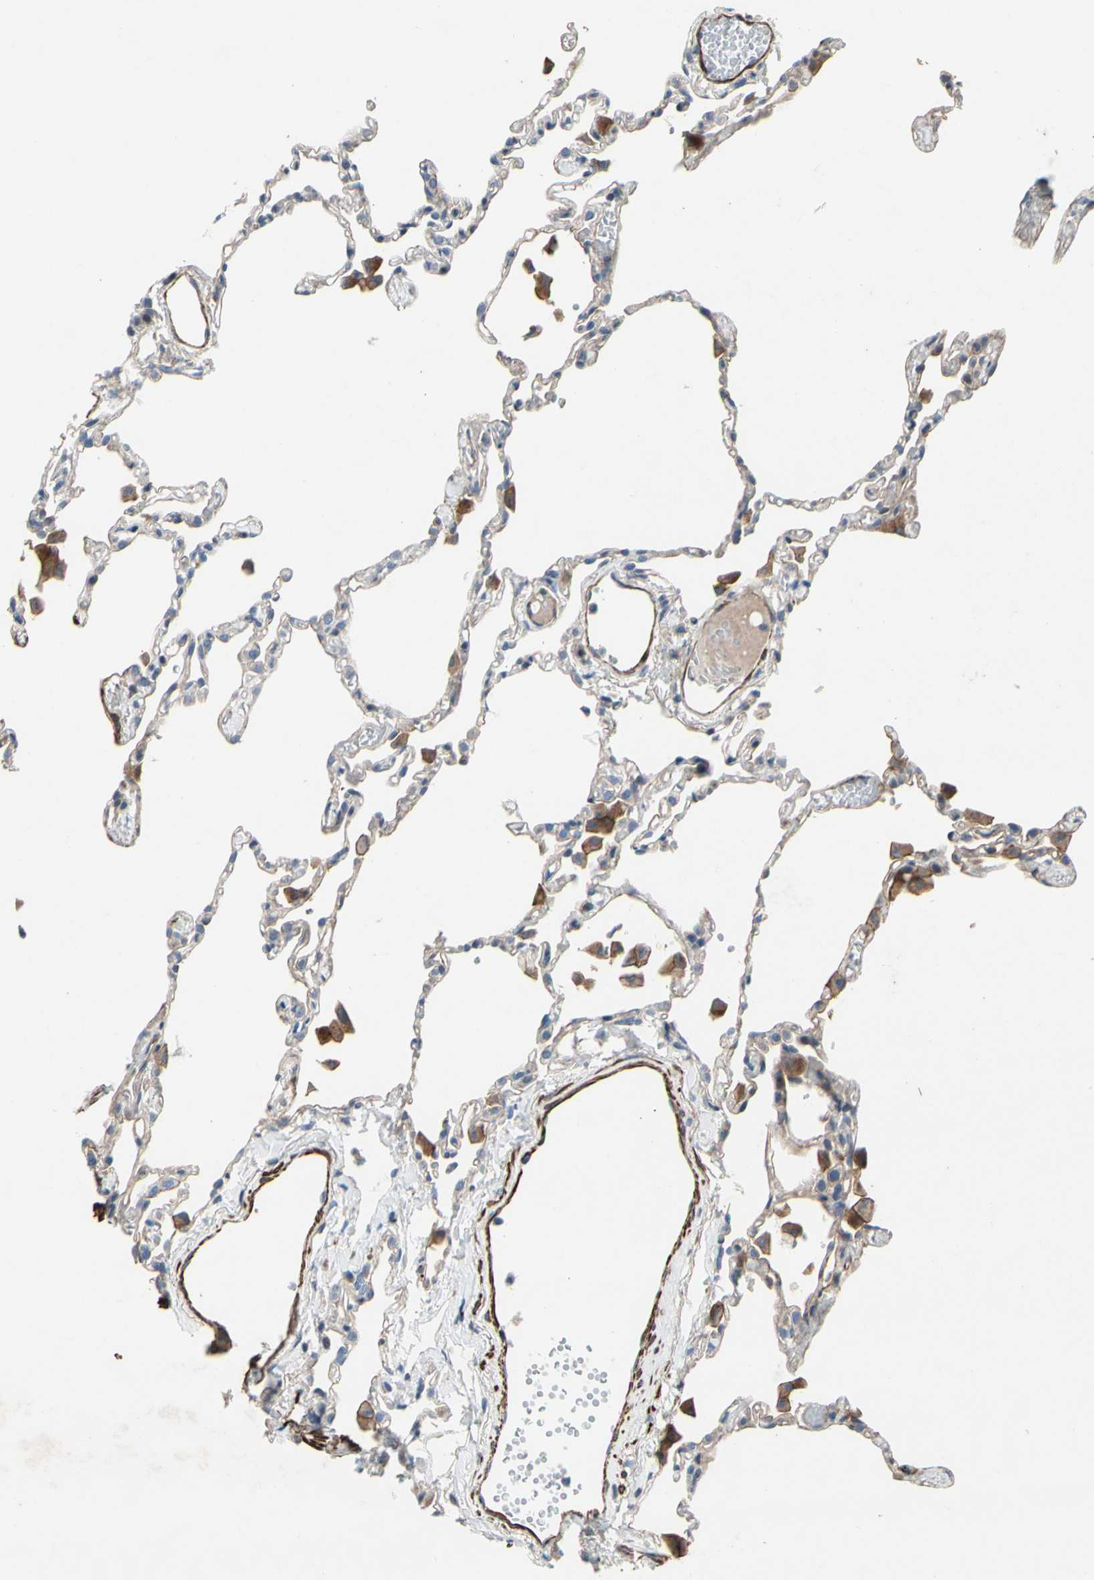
{"staining": {"intensity": "negative", "quantity": "none", "location": "none"}, "tissue": "lung", "cell_type": "Alveolar cells", "image_type": "normal", "snomed": [{"axis": "morphology", "description": "Normal tissue, NOS"}, {"axis": "topography", "description": "Lung"}], "caption": "Immunohistochemistry of normal lung demonstrates no expression in alveolar cells. (Stains: DAB IHC with hematoxylin counter stain, Microscopy: brightfield microscopy at high magnification).", "gene": "TPM1", "patient": {"sex": "female", "age": 49}}